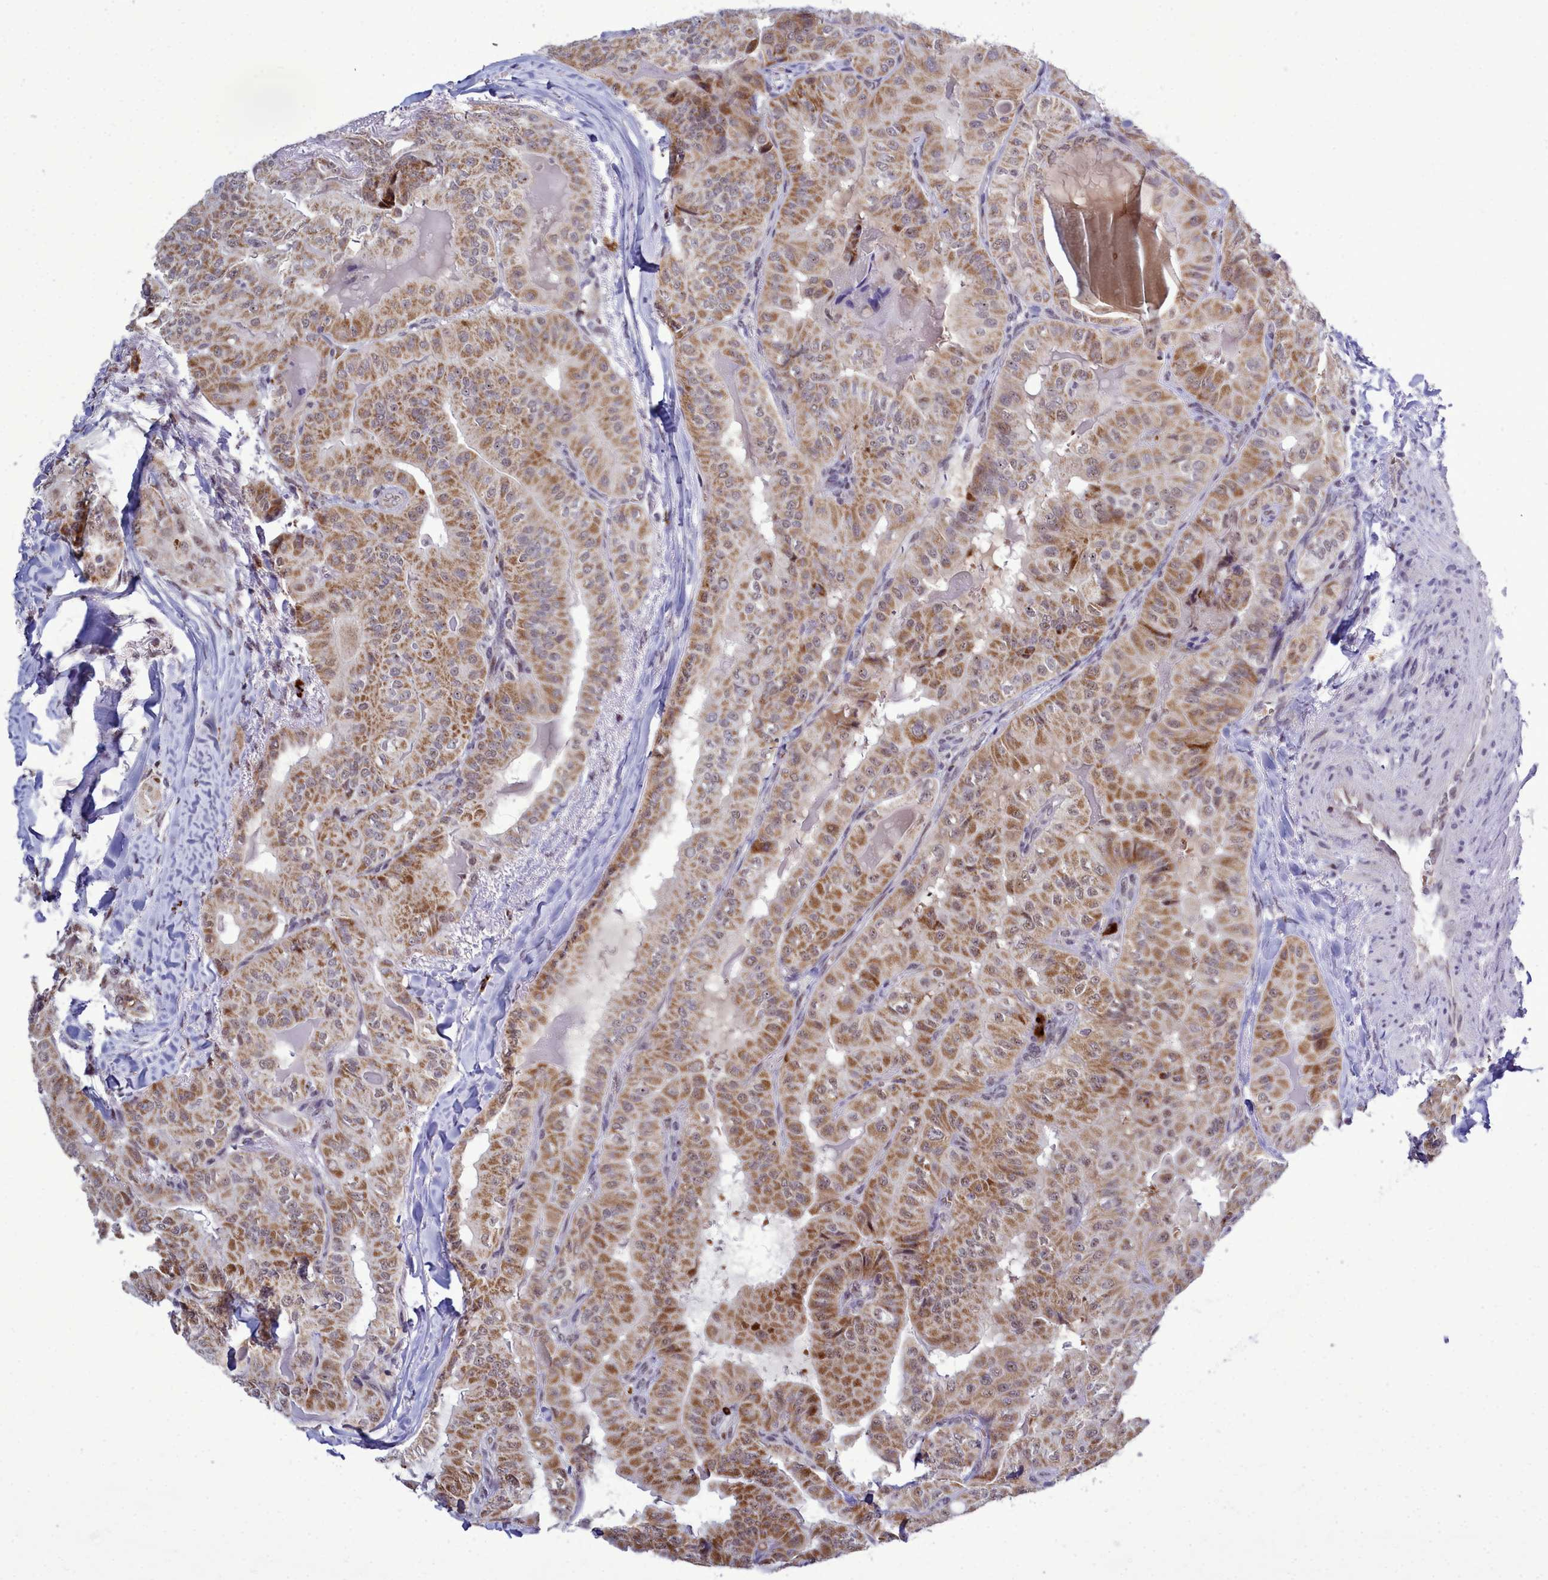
{"staining": {"intensity": "moderate", "quantity": ">75%", "location": "cytoplasmic/membranous,nuclear"}, "tissue": "thyroid cancer", "cell_type": "Tumor cells", "image_type": "cancer", "snomed": [{"axis": "morphology", "description": "Papillary adenocarcinoma, NOS"}, {"axis": "topography", "description": "Thyroid gland"}], "caption": "Papillary adenocarcinoma (thyroid) stained for a protein (brown) reveals moderate cytoplasmic/membranous and nuclear positive positivity in about >75% of tumor cells.", "gene": "POM121L2", "patient": {"sex": "female", "age": 68}}